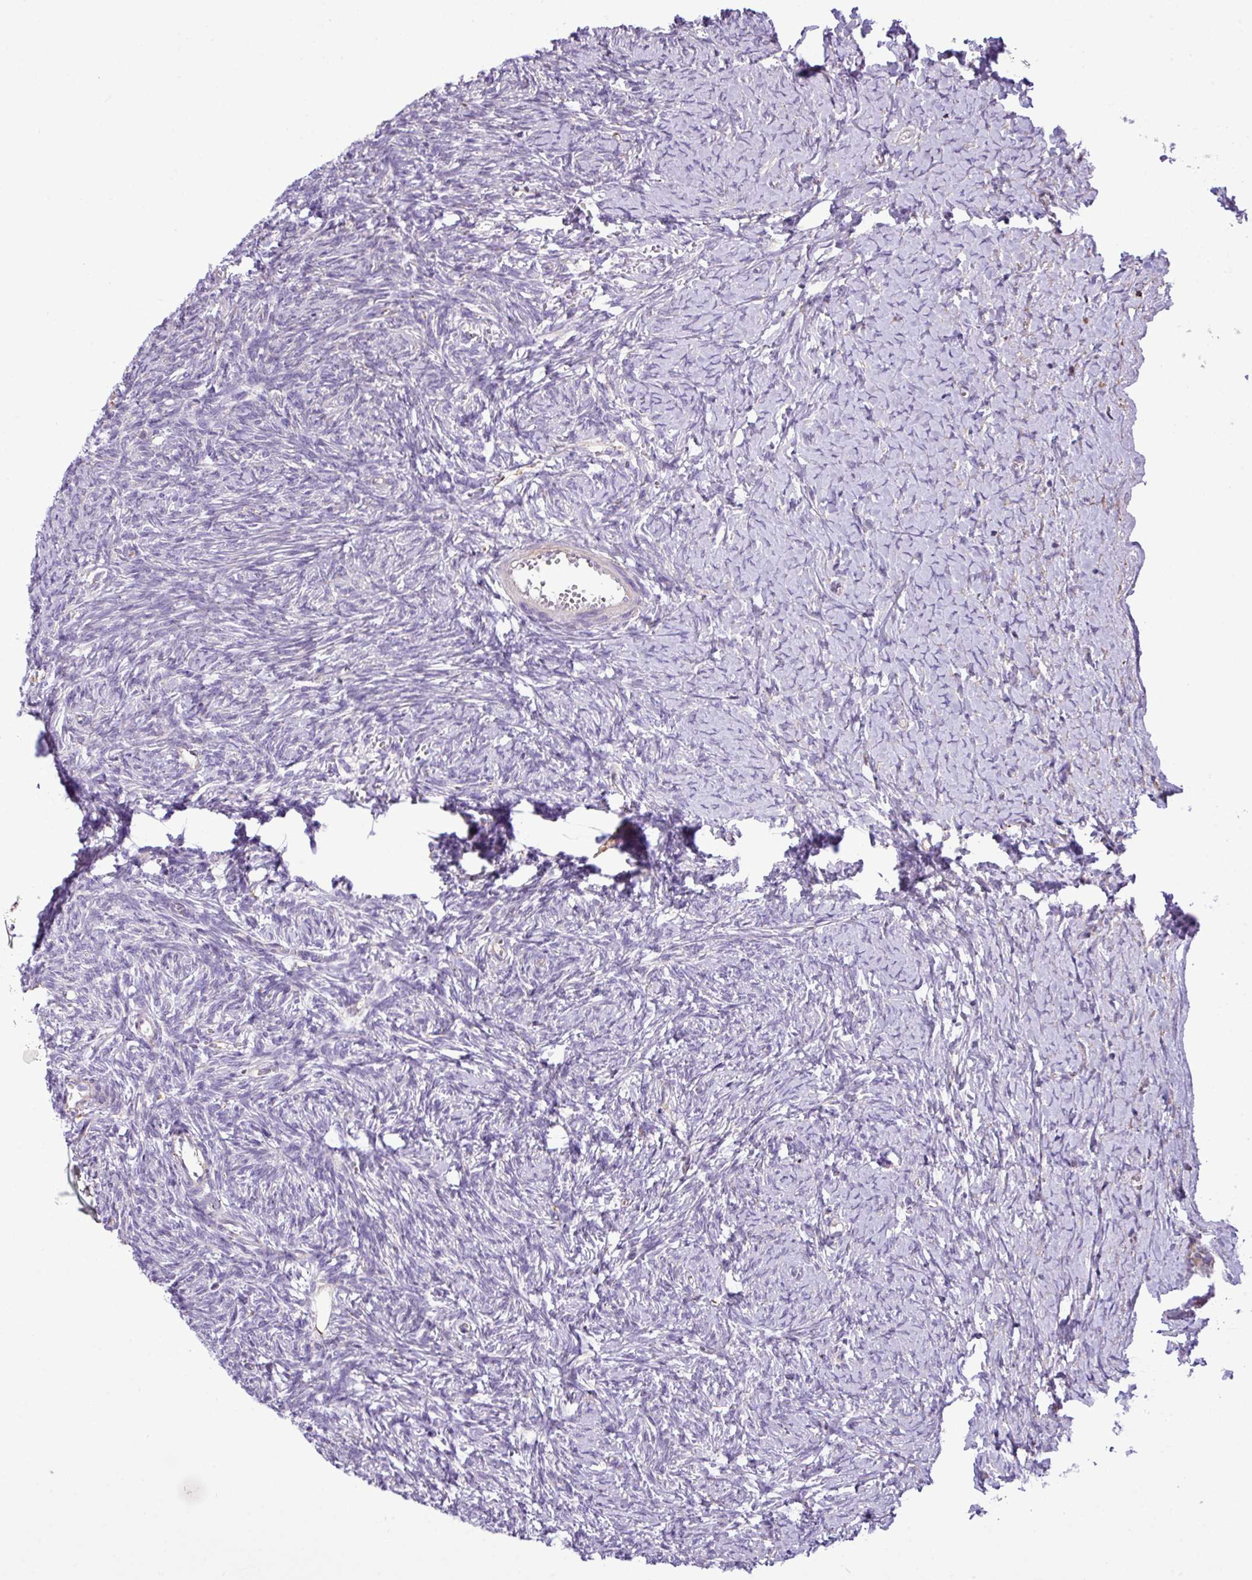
{"staining": {"intensity": "negative", "quantity": "none", "location": "none"}, "tissue": "ovary", "cell_type": "Ovarian stroma cells", "image_type": "normal", "snomed": [{"axis": "morphology", "description": "Normal tissue, NOS"}, {"axis": "topography", "description": "Ovary"}], "caption": "Immunohistochemistry (IHC) histopathology image of benign ovary: ovary stained with DAB demonstrates no significant protein expression in ovarian stroma cells. Nuclei are stained in blue.", "gene": "ZSCAN5A", "patient": {"sex": "female", "age": 39}}